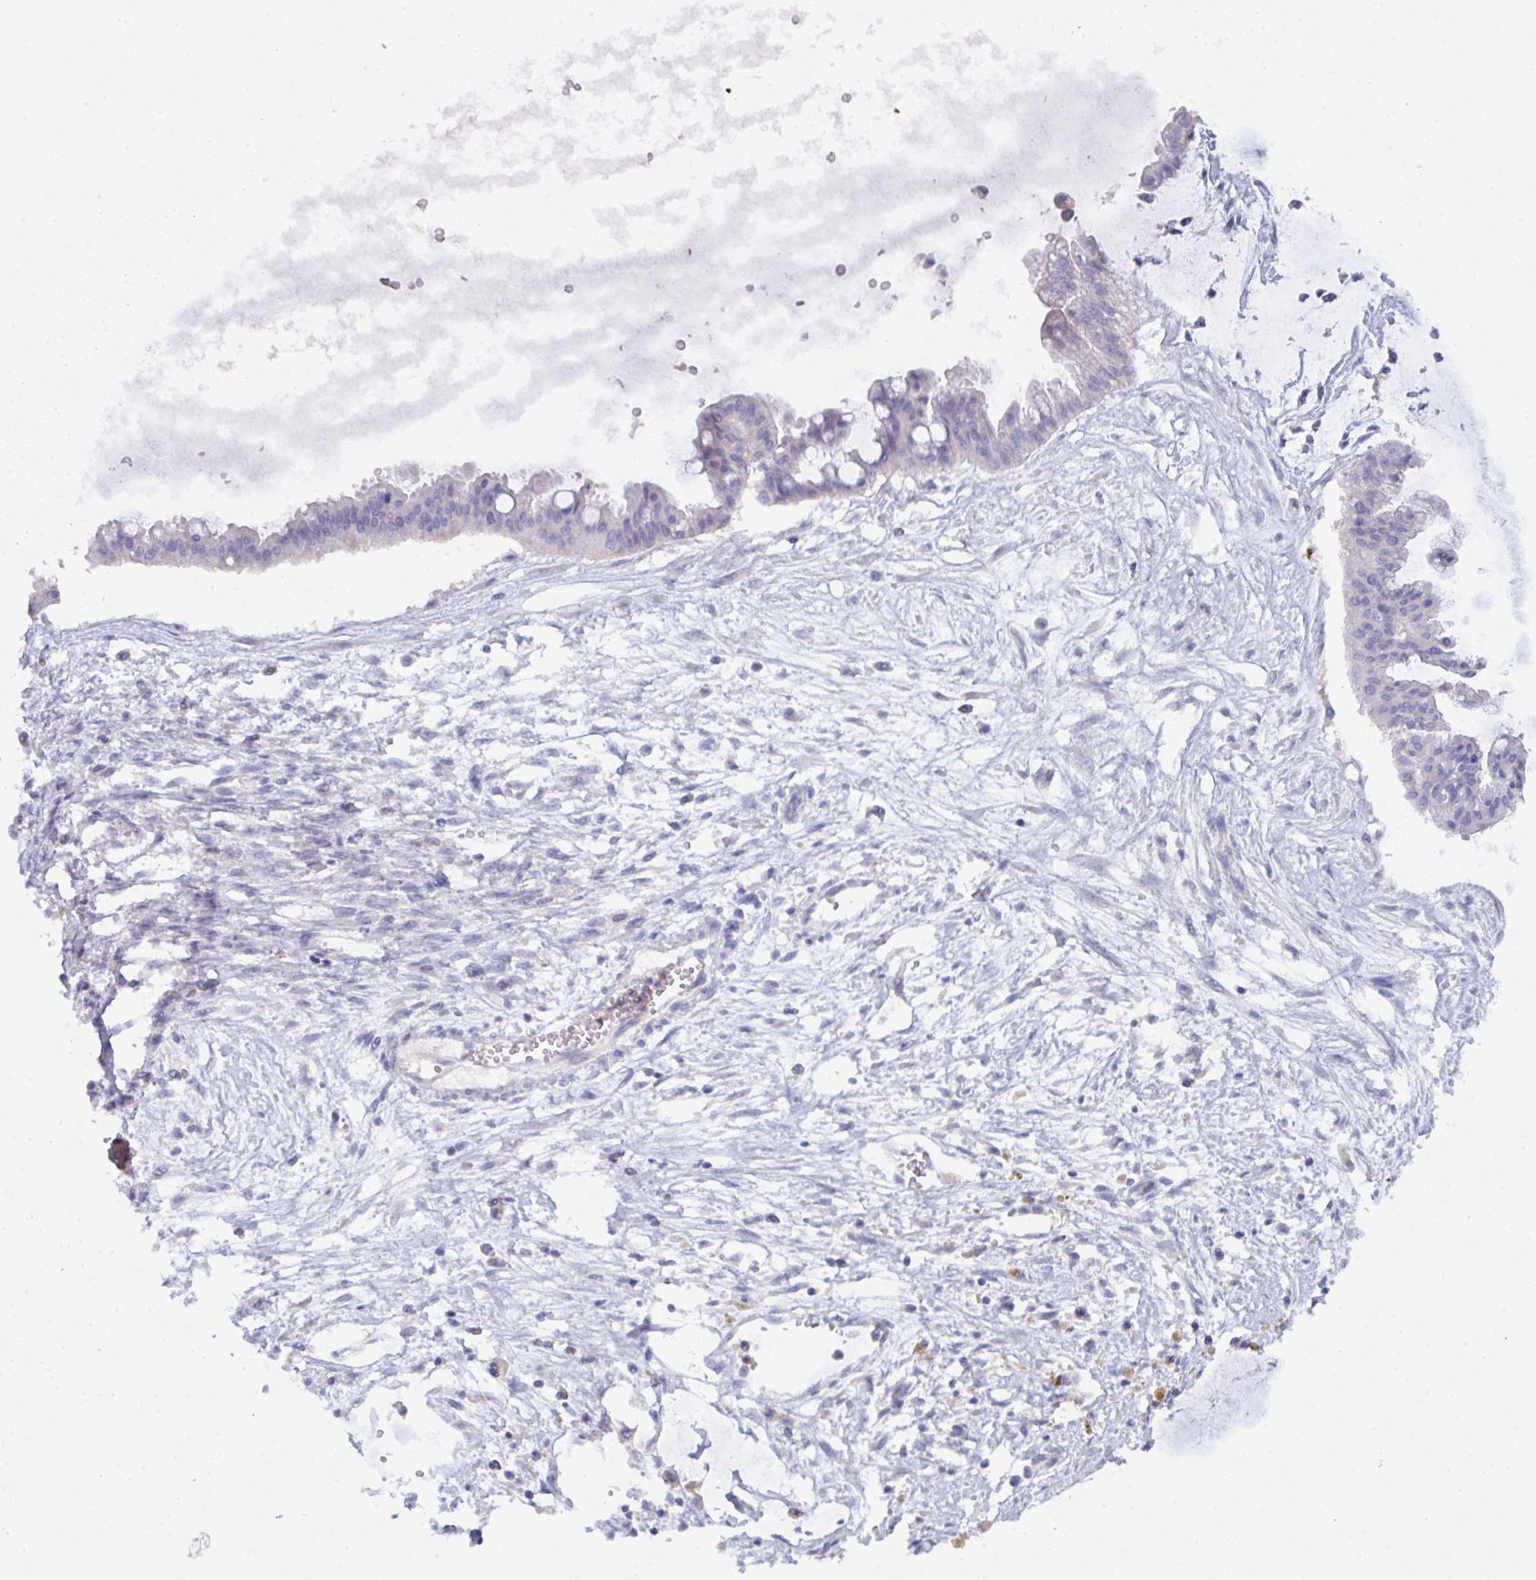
{"staining": {"intensity": "negative", "quantity": "none", "location": "none"}, "tissue": "ovarian cancer", "cell_type": "Tumor cells", "image_type": "cancer", "snomed": [{"axis": "morphology", "description": "Cystadenocarcinoma, mucinous, NOS"}, {"axis": "topography", "description": "Ovary"}], "caption": "A high-resolution histopathology image shows IHC staining of ovarian cancer, which shows no significant expression in tumor cells.", "gene": "KCNK5", "patient": {"sex": "female", "age": 73}}